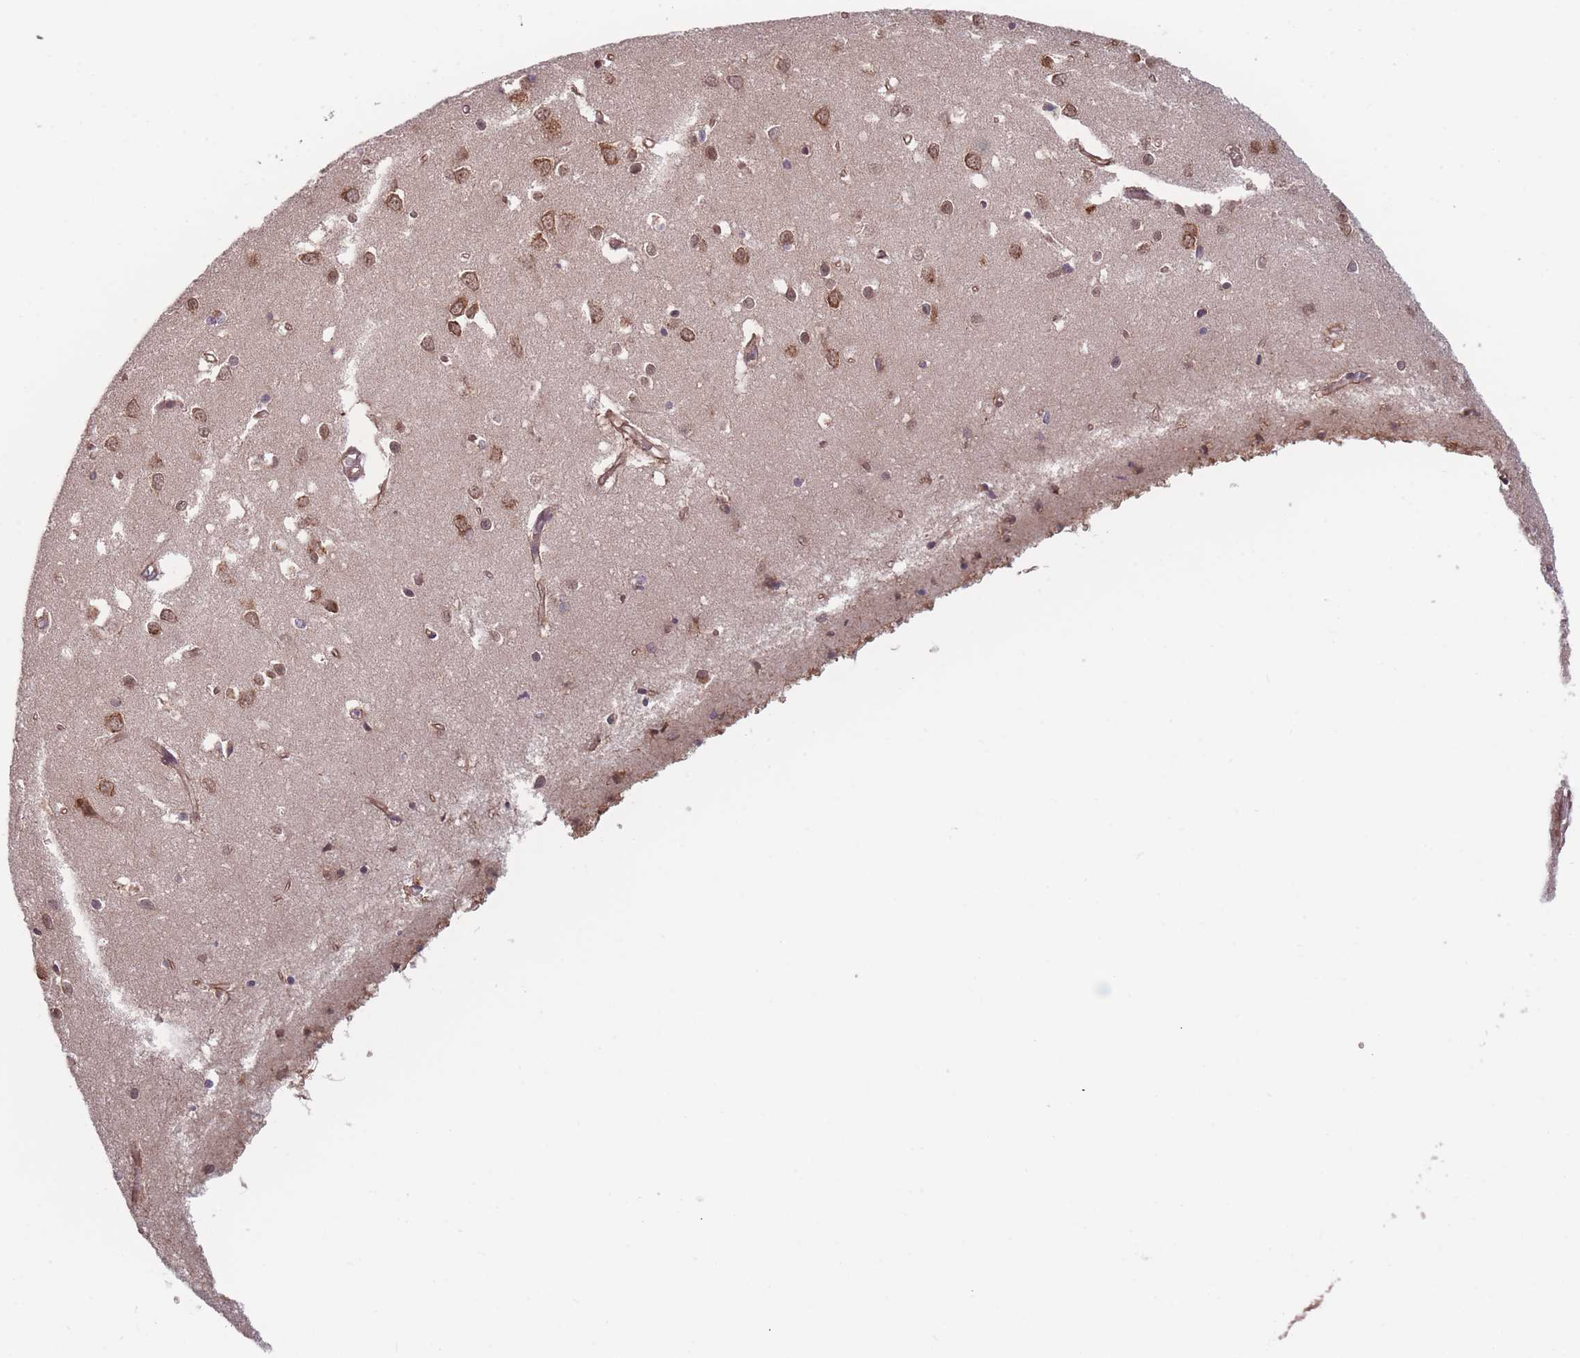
{"staining": {"intensity": "weak", "quantity": ">75%", "location": "cytoplasmic/membranous"}, "tissue": "cerebral cortex", "cell_type": "Endothelial cells", "image_type": "normal", "snomed": [{"axis": "morphology", "description": "Normal tissue, NOS"}, {"axis": "topography", "description": "Cerebral cortex"}], "caption": "Approximately >75% of endothelial cells in unremarkable human cerebral cortex display weak cytoplasmic/membranous protein expression as visualized by brown immunohistochemical staining.", "gene": "RPS18", "patient": {"sex": "female", "age": 64}}